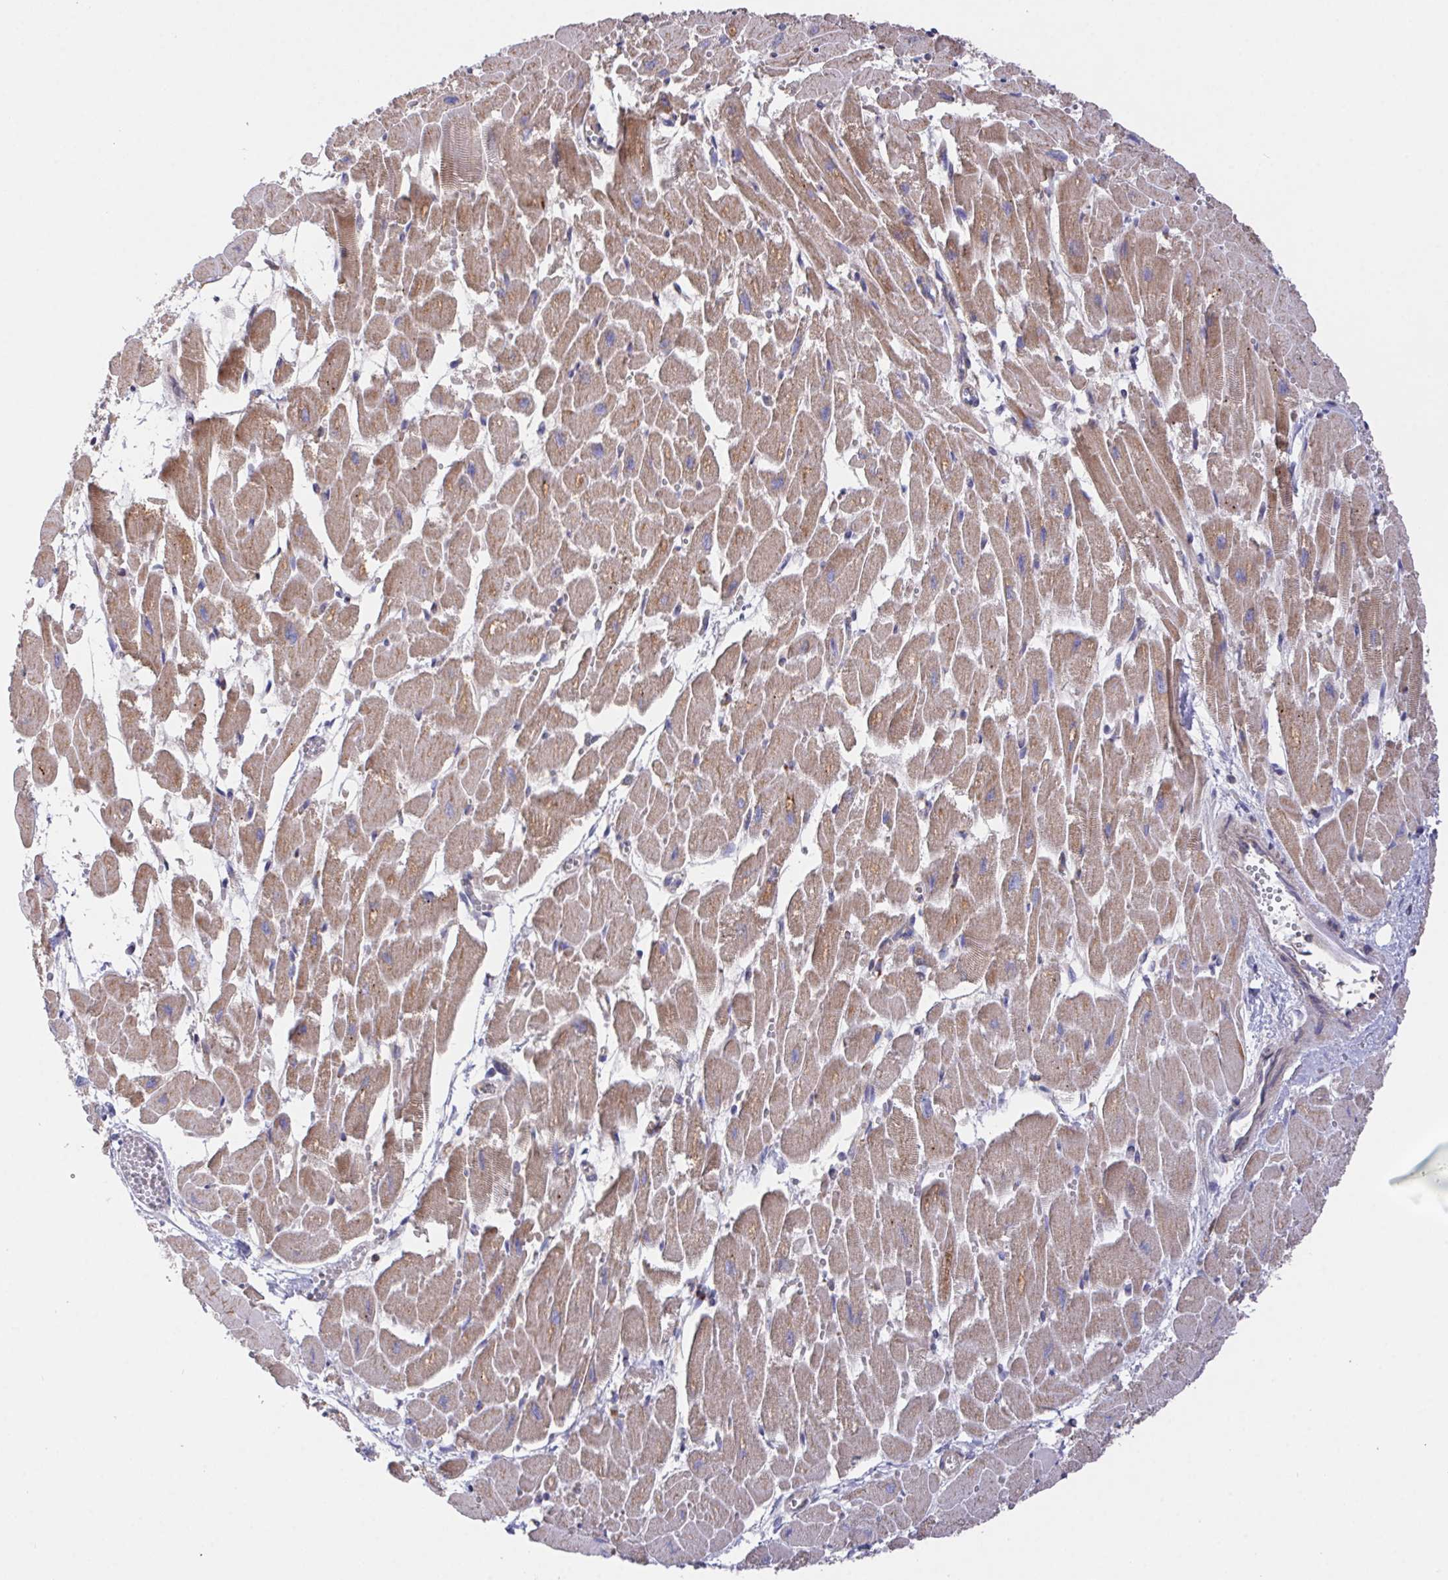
{"staining": {"intensity": "moderate", "quantity": "25%-75%", "location": "cytoplasmic/membranous"}, "tissue": "heart muscle", "cell_type": "Cardiomyocytes", "image_type": "normal", "snomed": [{"axis": "morphology", "description": "Normal tissue, NOS"}, {"axis": "topography", "description": "Heart"}], "caption": "Human heart muscle stained for a protein (brown) shows moderate cytoplasmic/membranous positive staining in about 25%-75% of cardiomyocytes.", "gene": "FAM241A", "patient": {"sex": "female", "age": 52}}